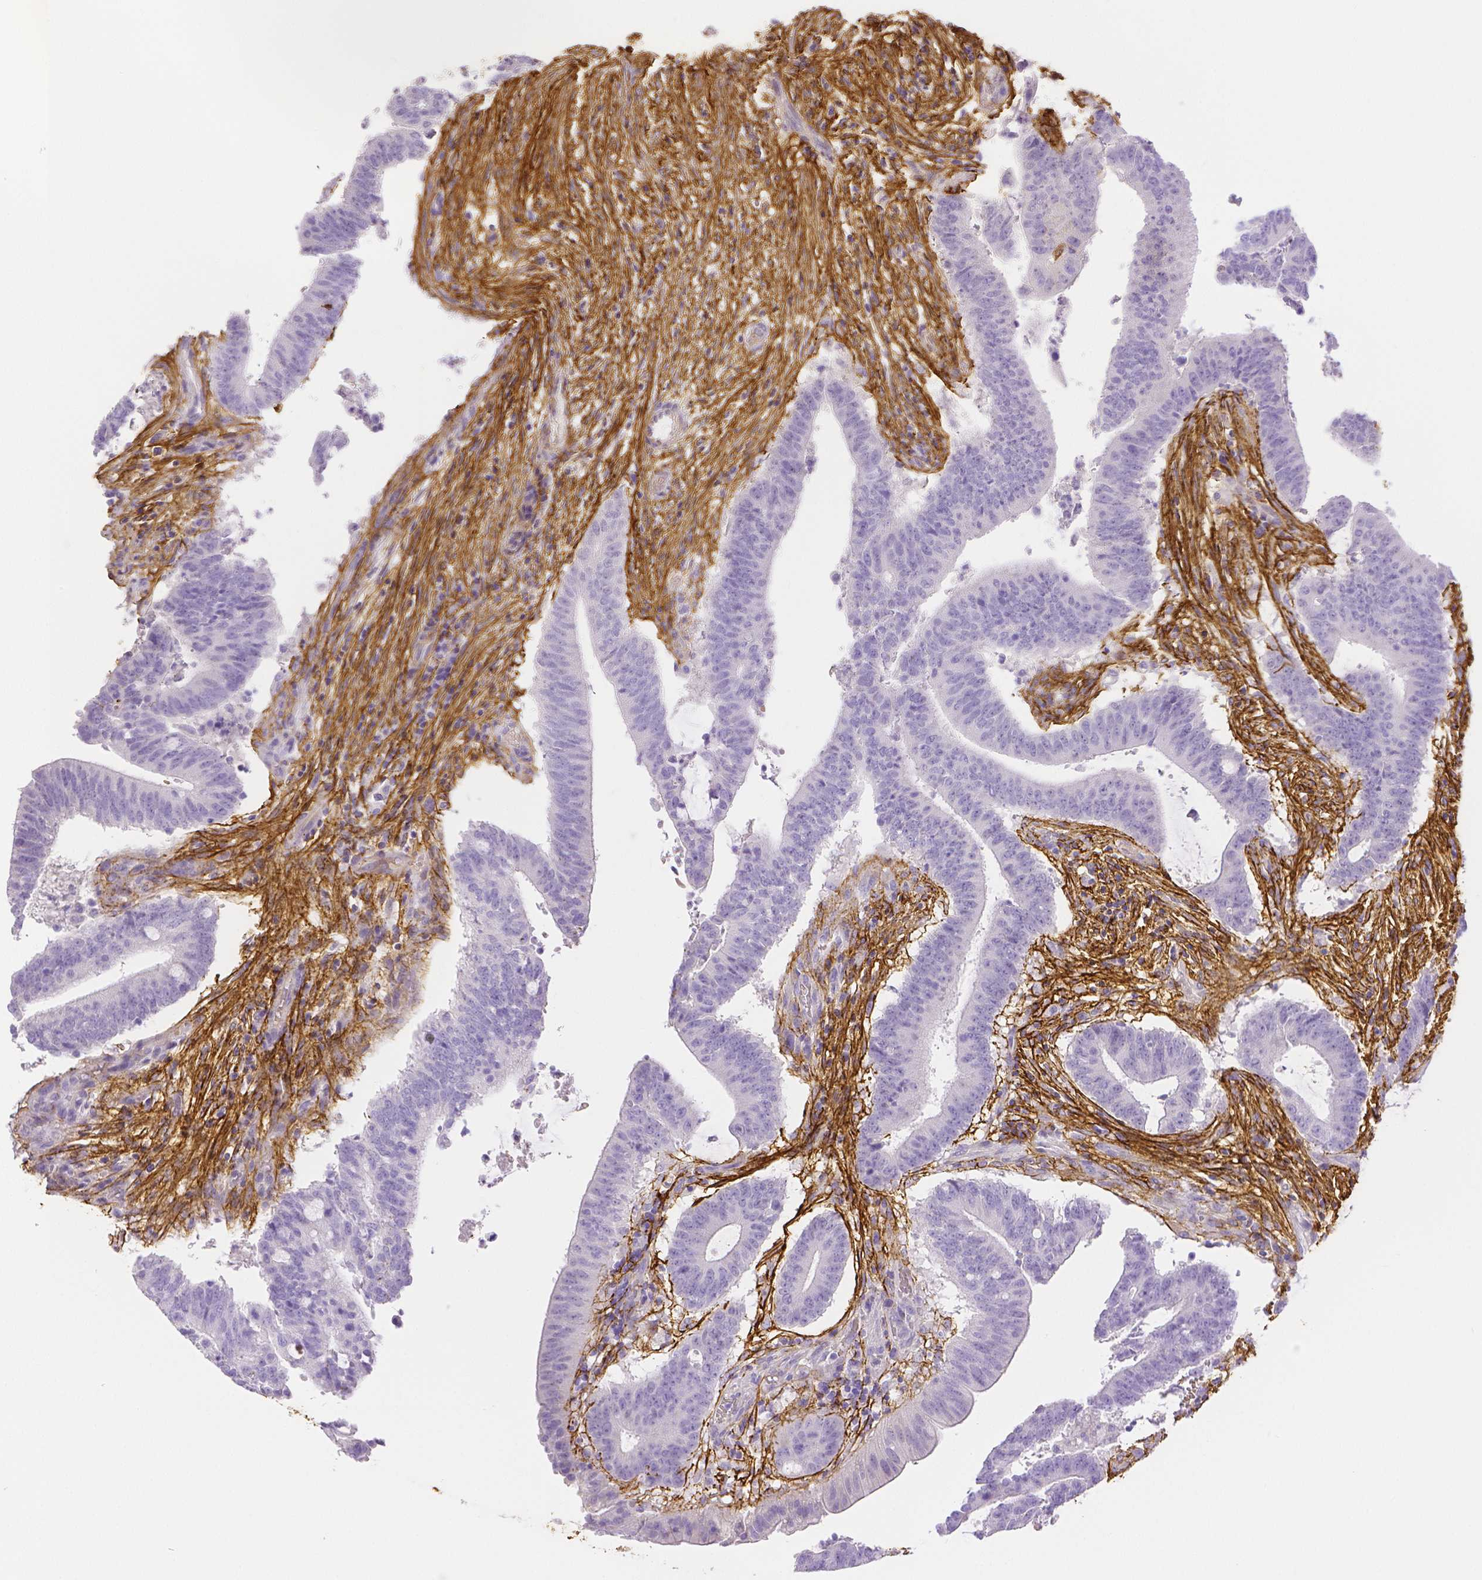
{"staining": {"intensity": "negative", "quantity": "none", "location": "none"}, "tissue": "colorectal cancer", "cell_type": "Tumor cells", "image_type": "cancer", "snomed": [{"axis": "morphology", "description": "Adenocarcinoma, NOS"}, {"axis": "topography", "description": "Colon"}], "caption": "Tumor cells are negative for protein expression in human adenocarcinoma (colorectal).", "gene": "FBN1", "patient": {"sex": "female", "age": 43}}